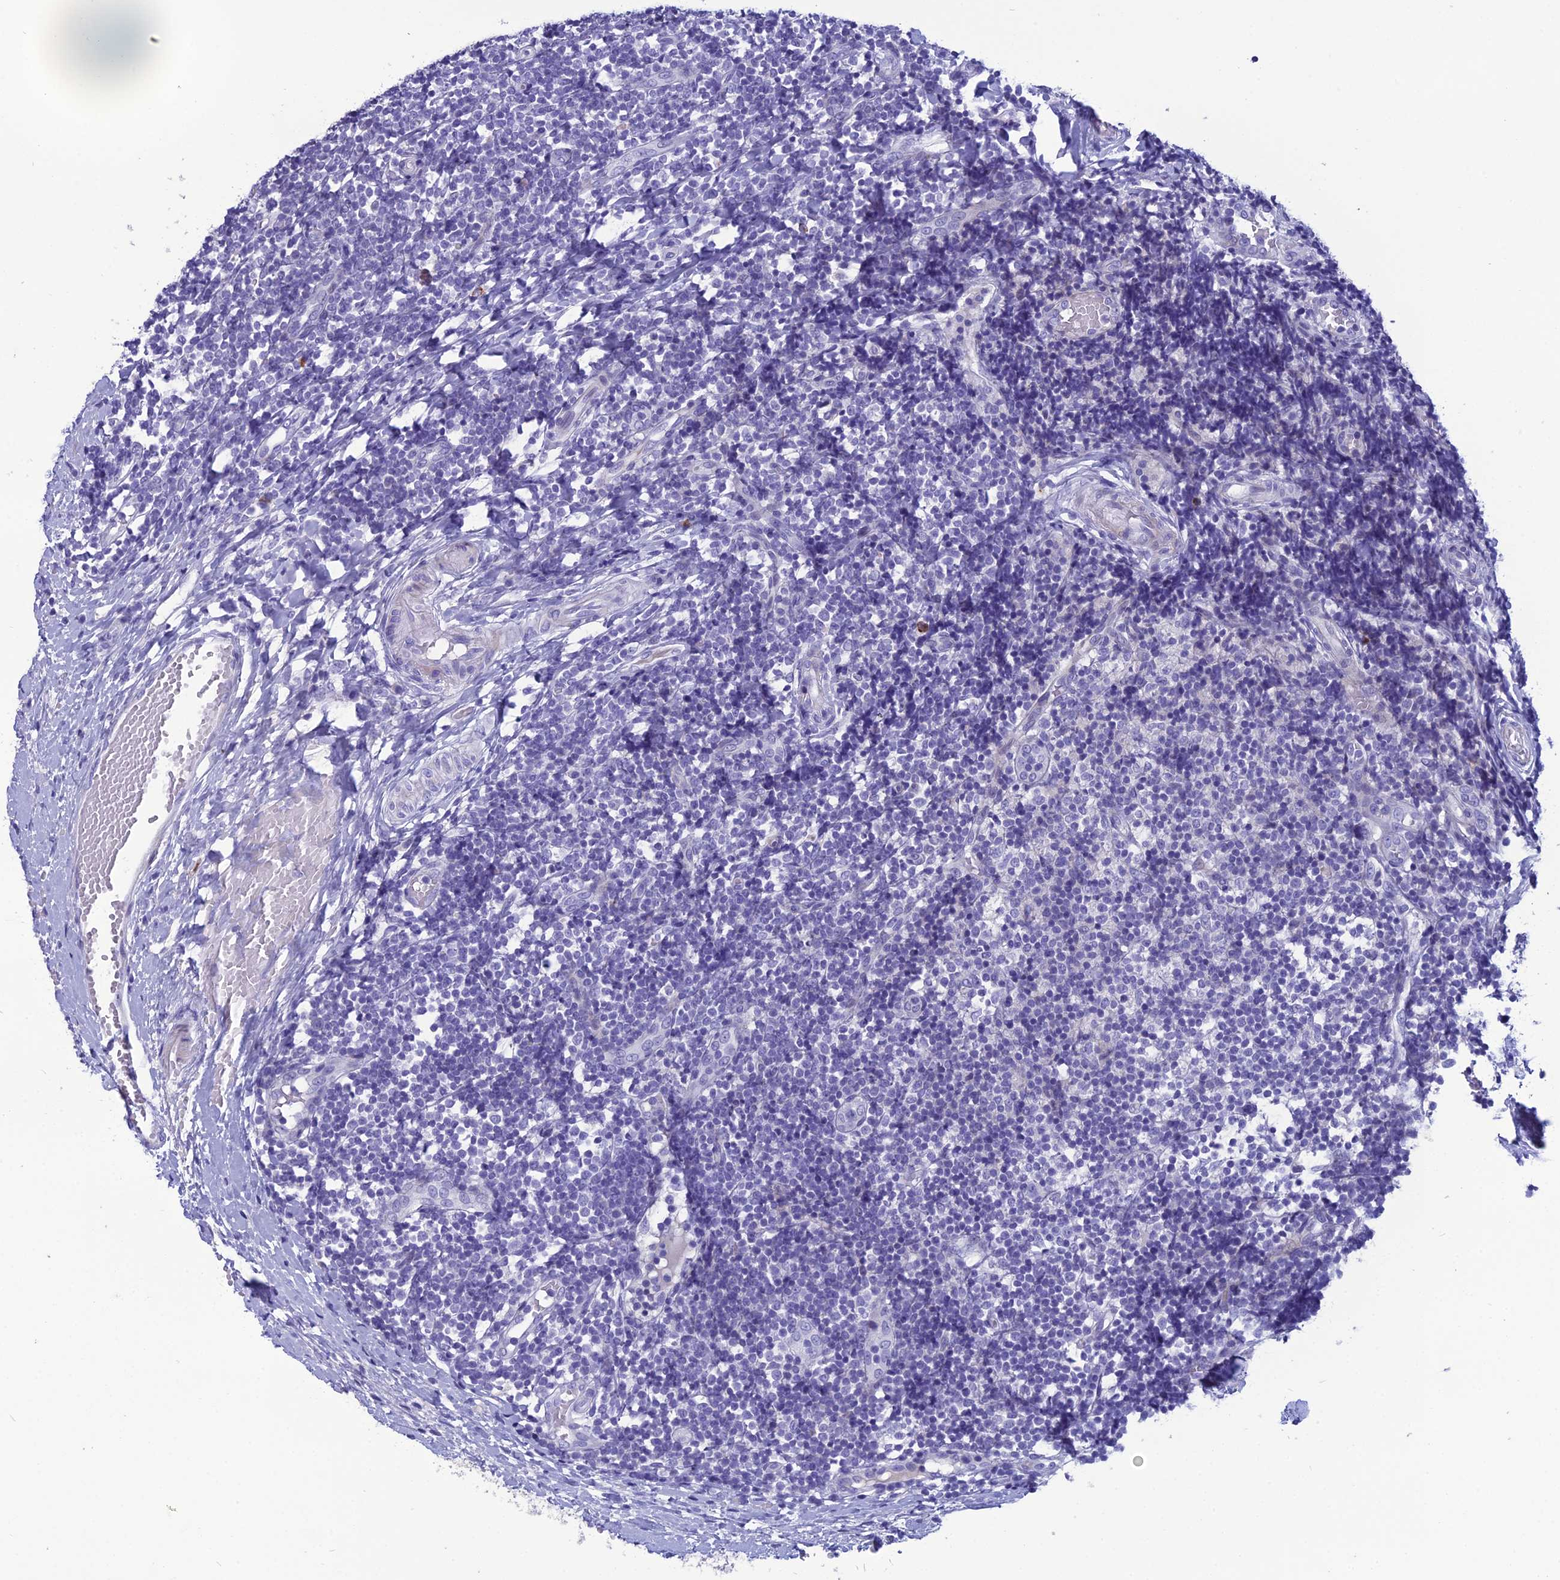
{"staining": {"intensity": "negative", "quantity": "none", "location": "none"}, "tissue": "tonsil", "cell_type": "Germinal center cells", "image_type": "normal", "snomed": [{"axis": "morphology", "description": "Normal tissue, NOS"}, {"axis": "topography", "description": "Tonsil"}], "caption": "Immunohistochemistry image of unremarkable tonsil stained for a protein (brown), which reveals no positivity in germinal center cells. Nuclei are stained in blue.", "gene": "OR56B1", "patient": {"sex": "female", "age": 19}}